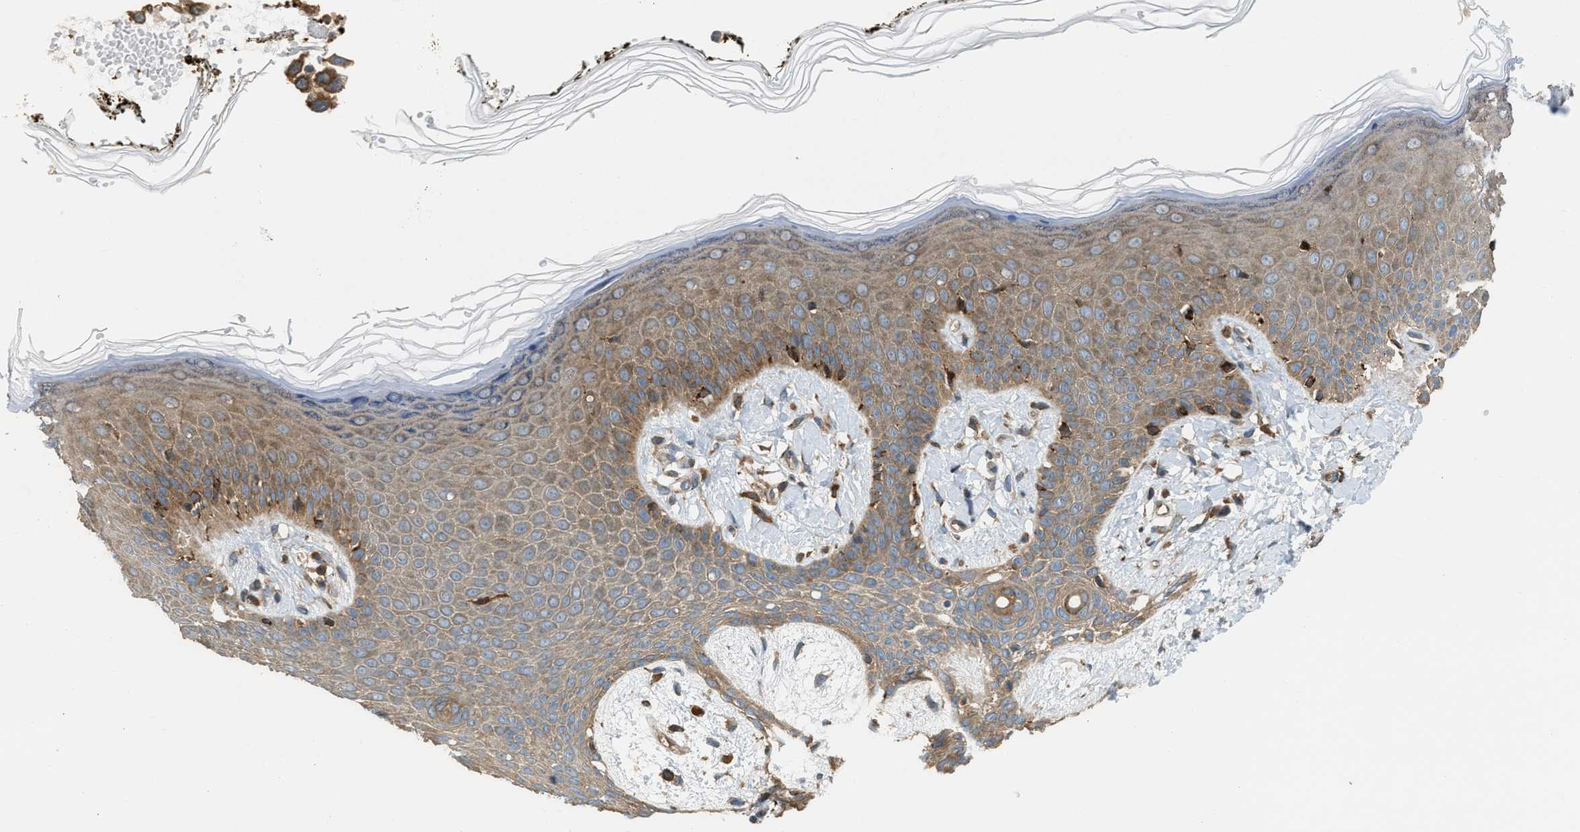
{"staining": {"intensity": "moderate", "quantity": ">75%", "location": "cytoplasmic/membranous"}, "tissue": "skin", "cell_type": "Fibroblasts", "image_type": "normal", "snomed": [{"axis": "morphology", "description": "Normal tissue, NOS"}, {"axis": "topography", "description": "Skin"}, {"axis": "topography", "description": "Peripheral nerve tissue"}], "caption": "This image displays immunohistochemistry (IHC) staining of benign skin, with medium moderate cytoplasmic/membranous positivity in approximately >75% of fibroblasts.", "gene": "BAIAP2L1", "patient": {"sex": "male", "age": 24}}